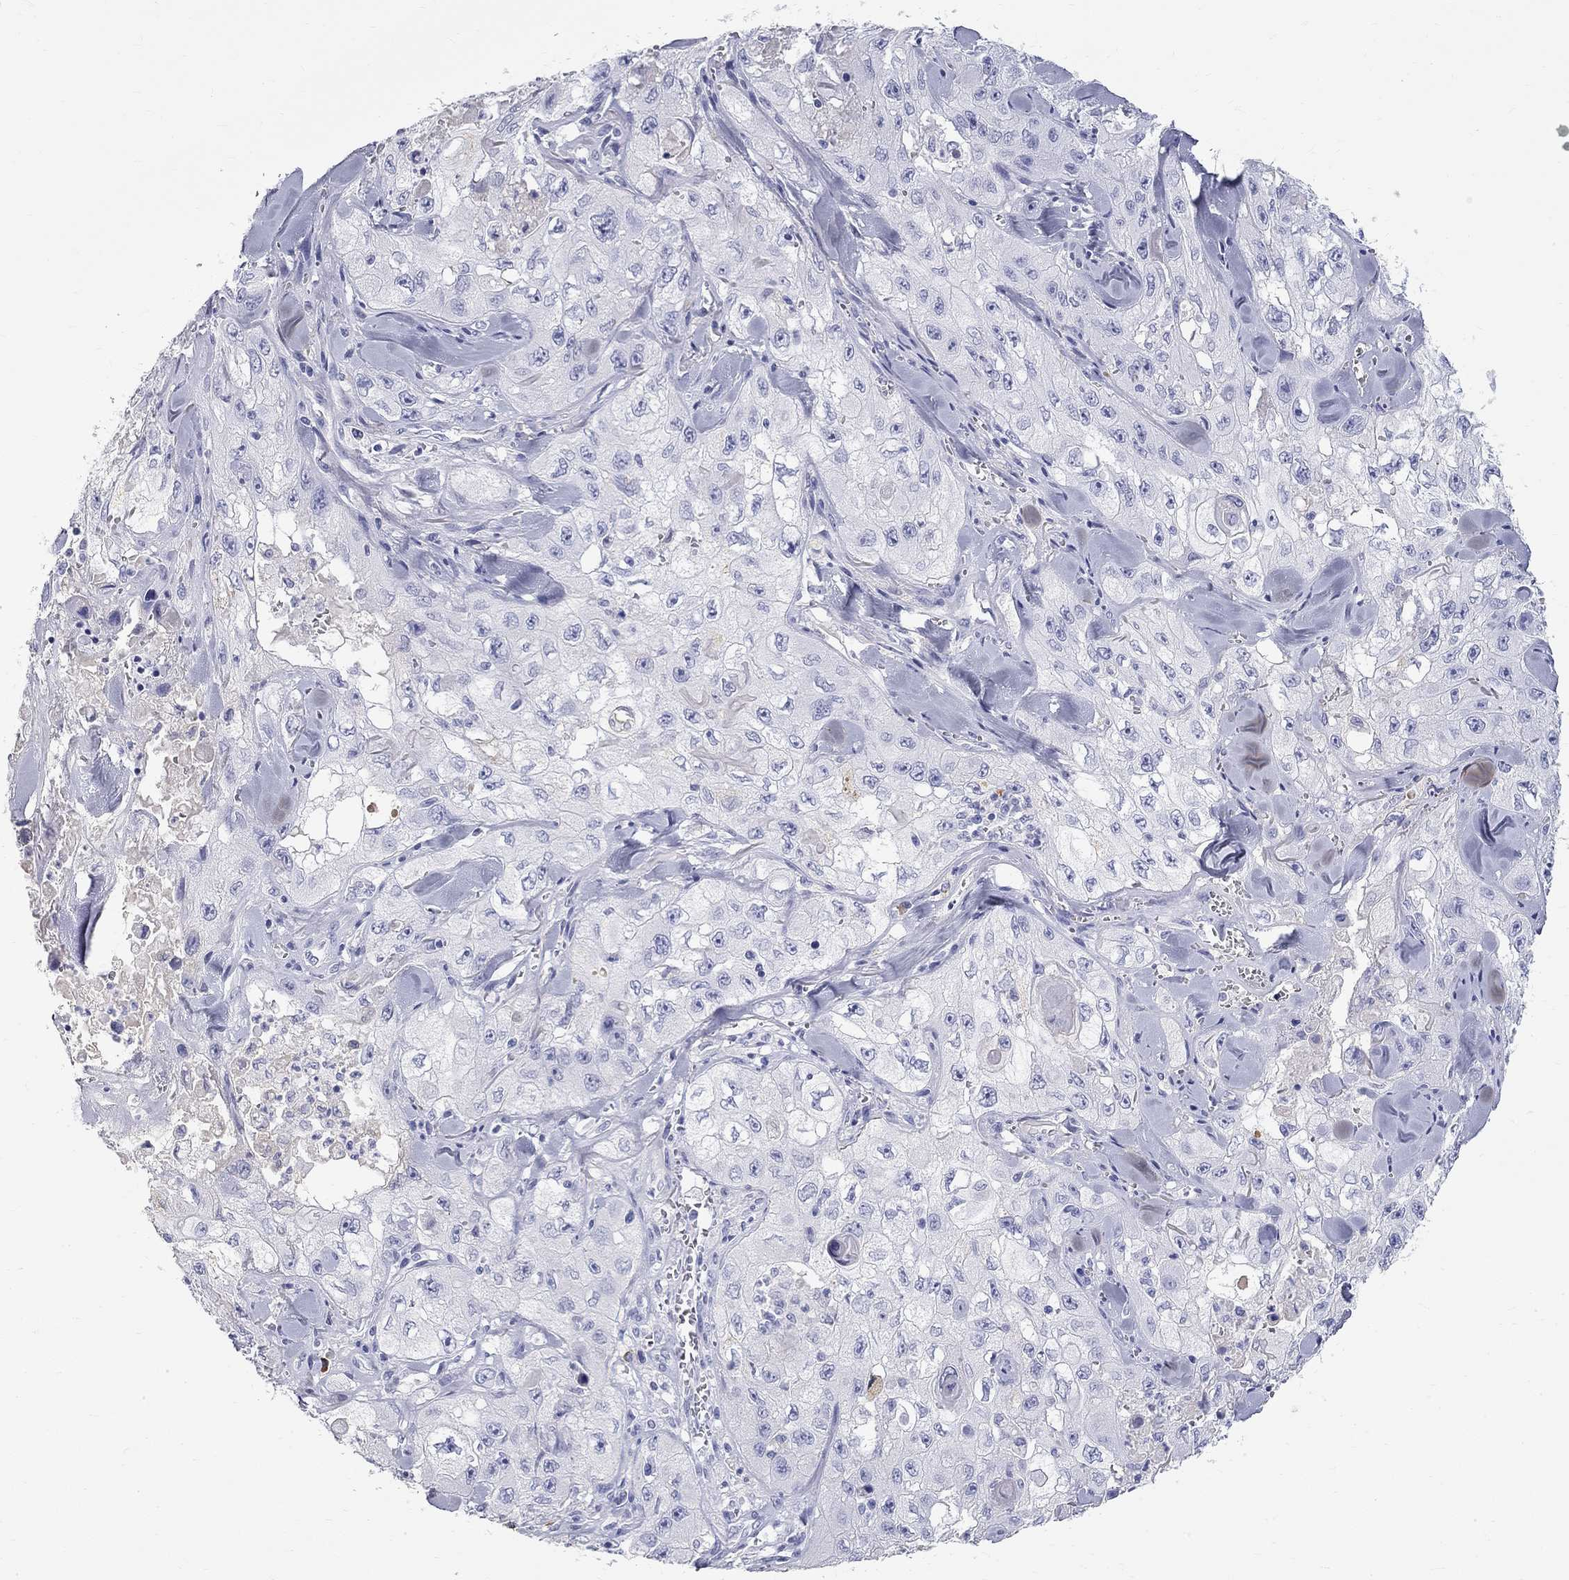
{"staining": {"intensity": "negative", "quantity": "none", "location": "none"}, "tissue": "skin cancer", "cell_type": "Tumor cells", "image_type": "cancer", "snomed": [{"axis": "morphology", "description": "Squamous cell carcinoma, NOS"}, {"axis": "topography", "description": "Skin"}, {"axis": "topography", "description": "Subcutis"}], "caption": "A high-resolution histopathology image shows IHC staining of skin cancer, which exhibits no significant expression in tumor cells.", "gene": "PHOX2B", "patient": {"sex": "male", "age": 73}}